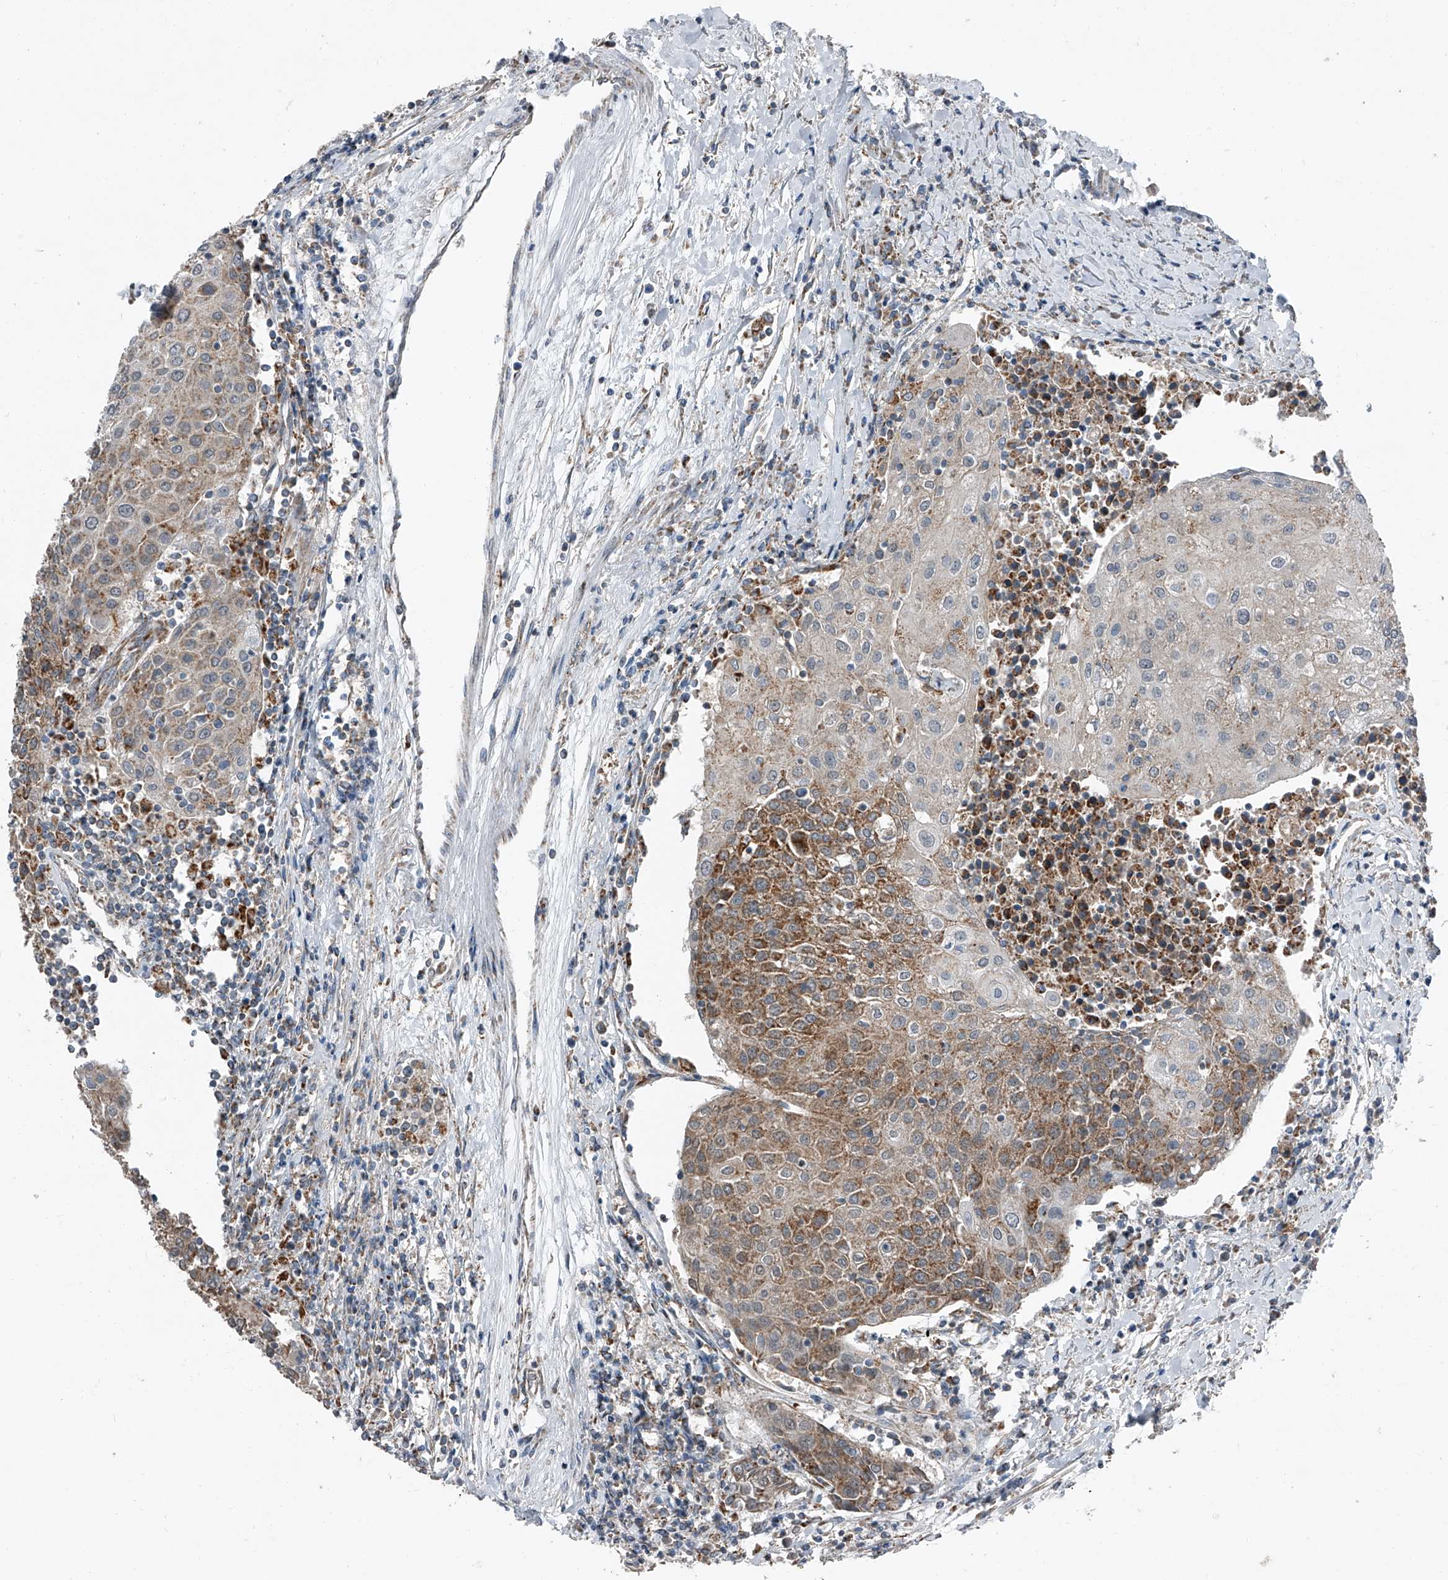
{"staining": {"intensity": "moderate", "quantity": ">75%", "location": "cytoplasmic/membranous"}, "tissue": "urothelial cancer", "cell_type": "Tumor cells", "image_type": "cancer", "snomed": [{"axis": "morphology", "description": "Urothelial carcinoma, High grade"}, {"axis": "topography", "description": "Urinary bladder"}], "caption": "Immunohistochemistry (IHC) (DAB (3,3'-diaminobenzidine)) staining of human high-grade urothelial carcinoma exhibits moderate cytoplasmic/membranous protein positivity in approximately >75% of tumor cells.", "gene": "CHRNA7", "patient": {"sex": "female", "age": 85}}